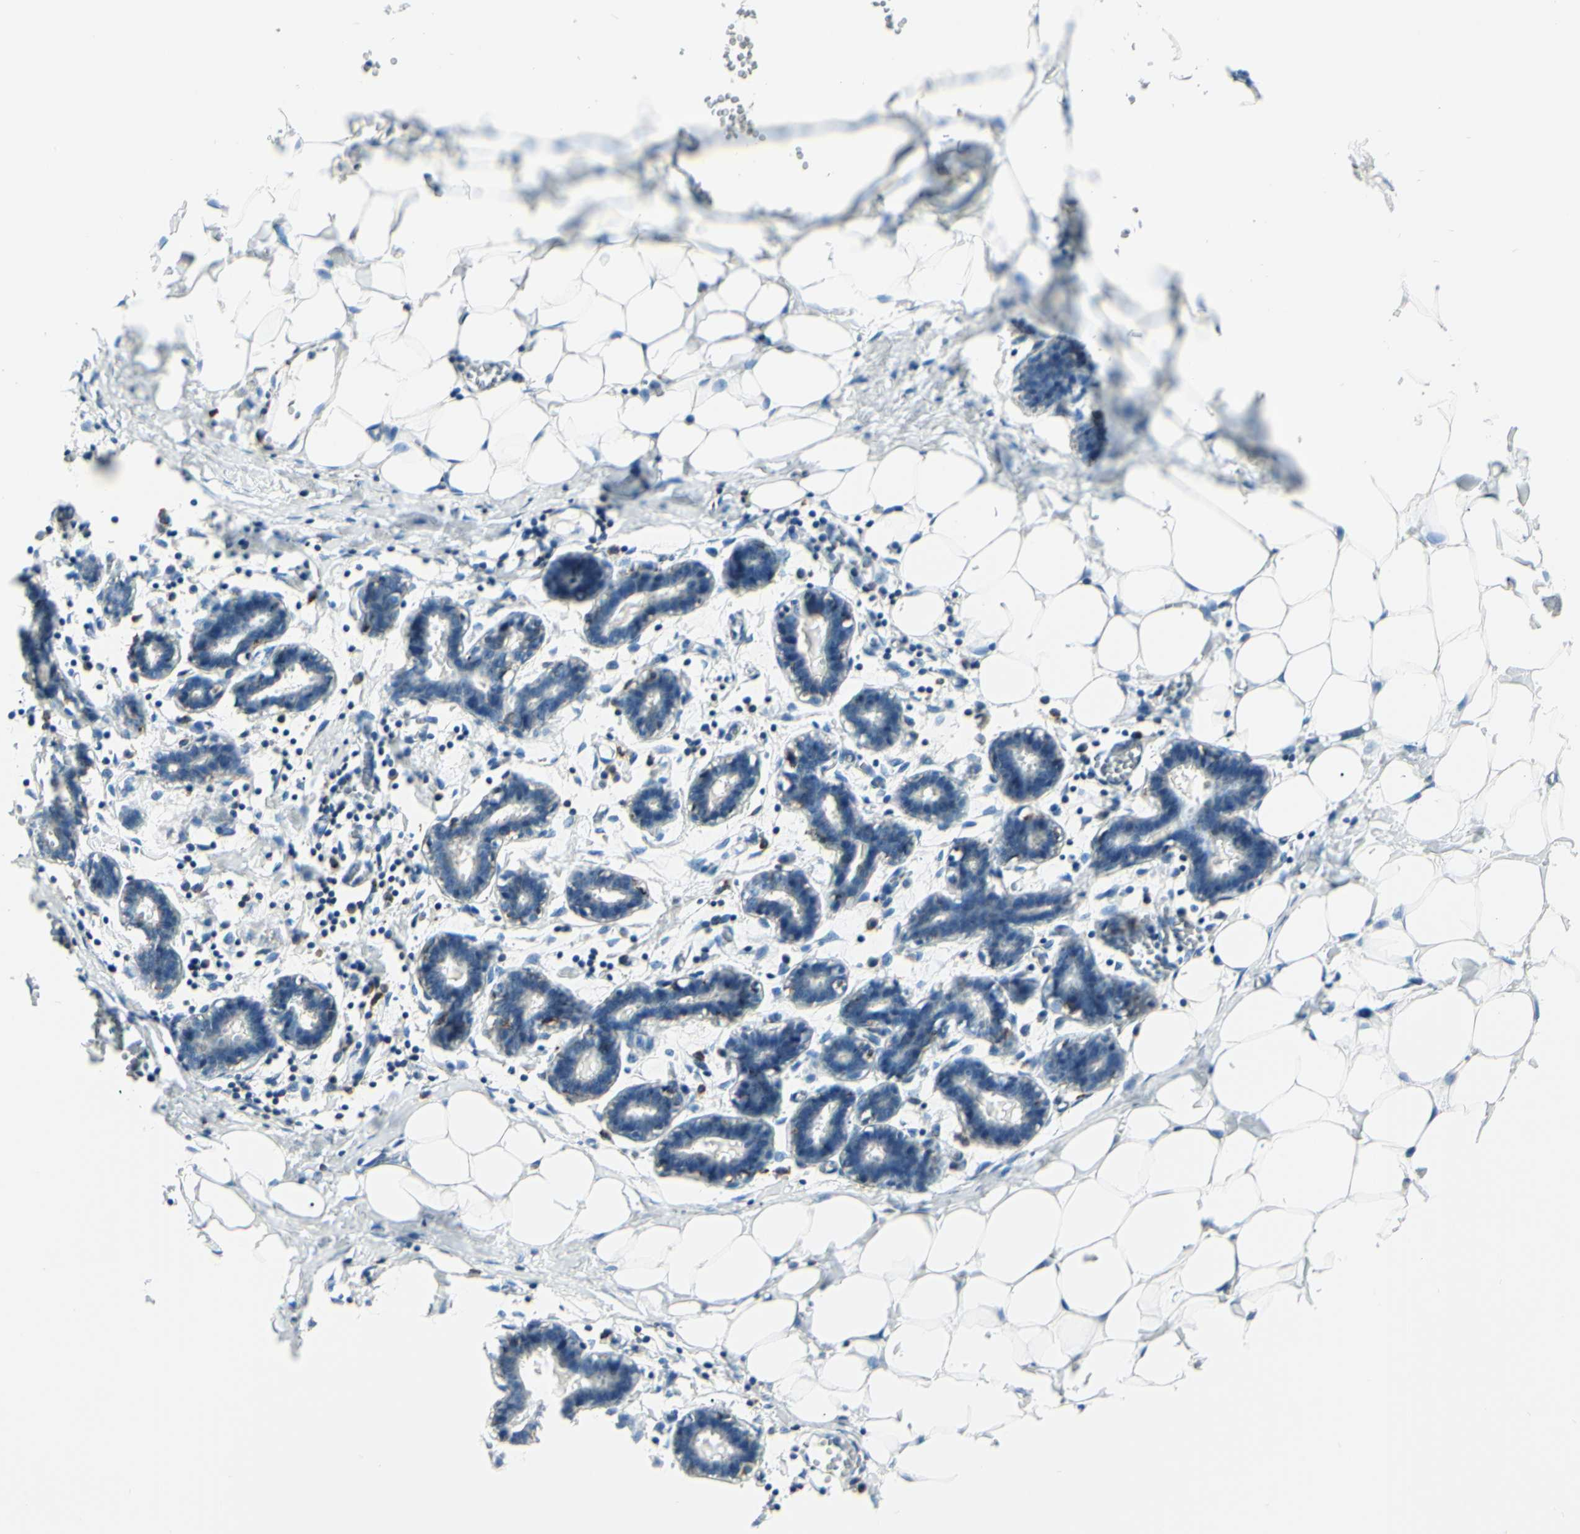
{"staining": {"intensity": "negative", "quantity": "none", "location": "none"}, "tissue": "breast", "cell_type": "Adipocytes", "image_type": "normal", "snomed": [{"axis": "morphology", "description": "Normal tissue, NOS"}, {"axis": "topography", "description": "Breast"}], "caption": "Image shows no protein positivity in adipocytes of unremarkable breast. (Brightfield microscopy of DAB (3,3'-diaminobenzidine) IHC at high magnification).", "gene": "CD74", "patient": {"sex": "female", "age": 27}}